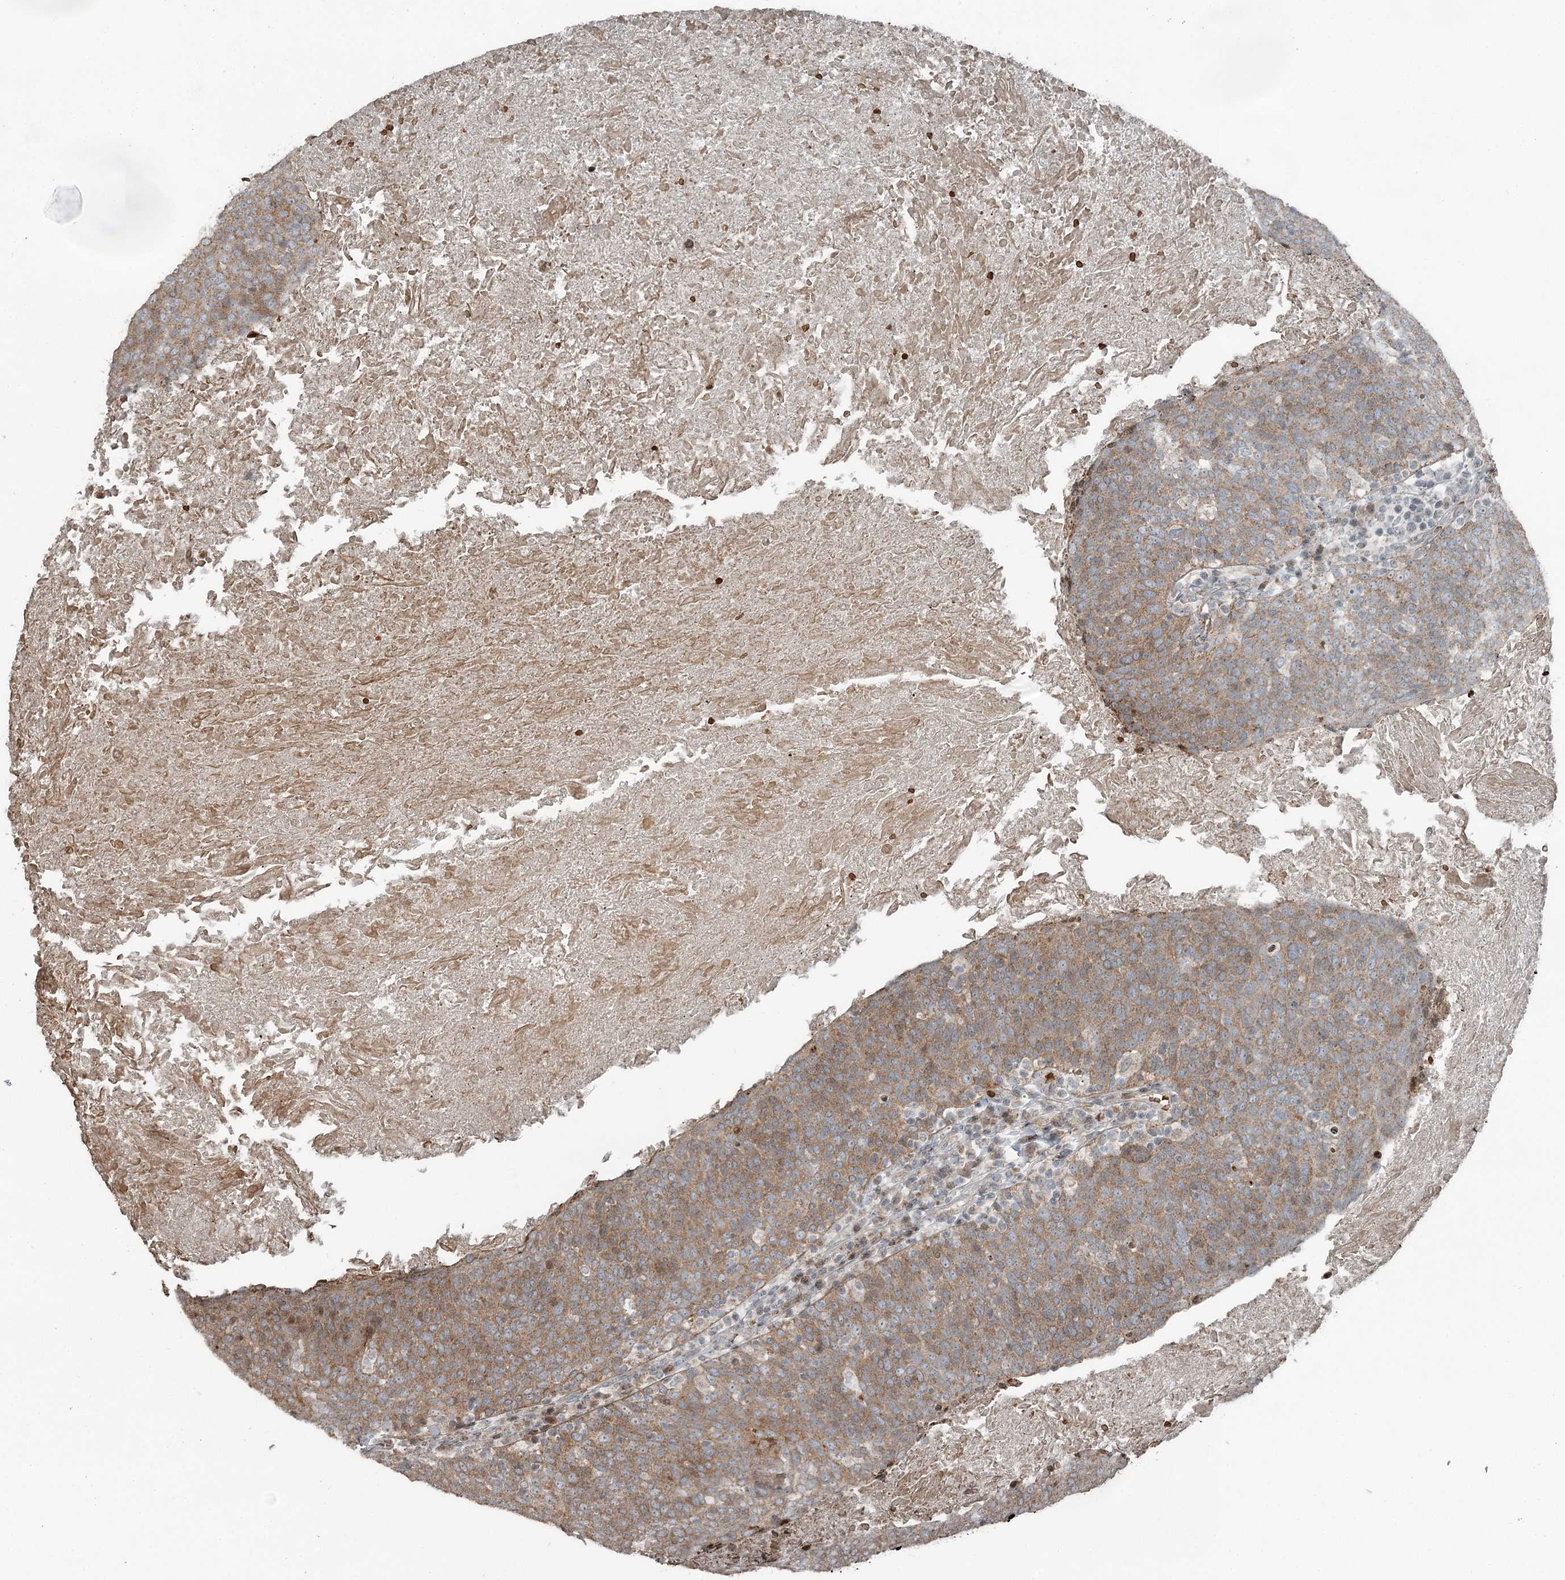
{"staining": {"intensity": "moderate", "quantity": ">75%", "location": "cytoplasmic/membranous"}, "tissue": "head and neck cancer", "cell_type": "Tumor cells", "image_type": "cancer", "snomed": [{"axis": "morphology", "description": "Squamous cell carcinoma, NOS"}, {"axis": "morphology", "description": "Squamous cell carcinoma, metastatic, NOS"}, {"axis": "topography", "description": "Lymph node"}, {"axis": "topography", "description": "Head-Neck"}], "caption": "Tumor cells demonstrate medium levels of moderate cytoplasmic/membranous positivity in approximately >75% of cells in human head and neck metastatic squamous cell carcinoma.", "gene": "RASSF8", "patient": {"sex": "male", "age": 62}}